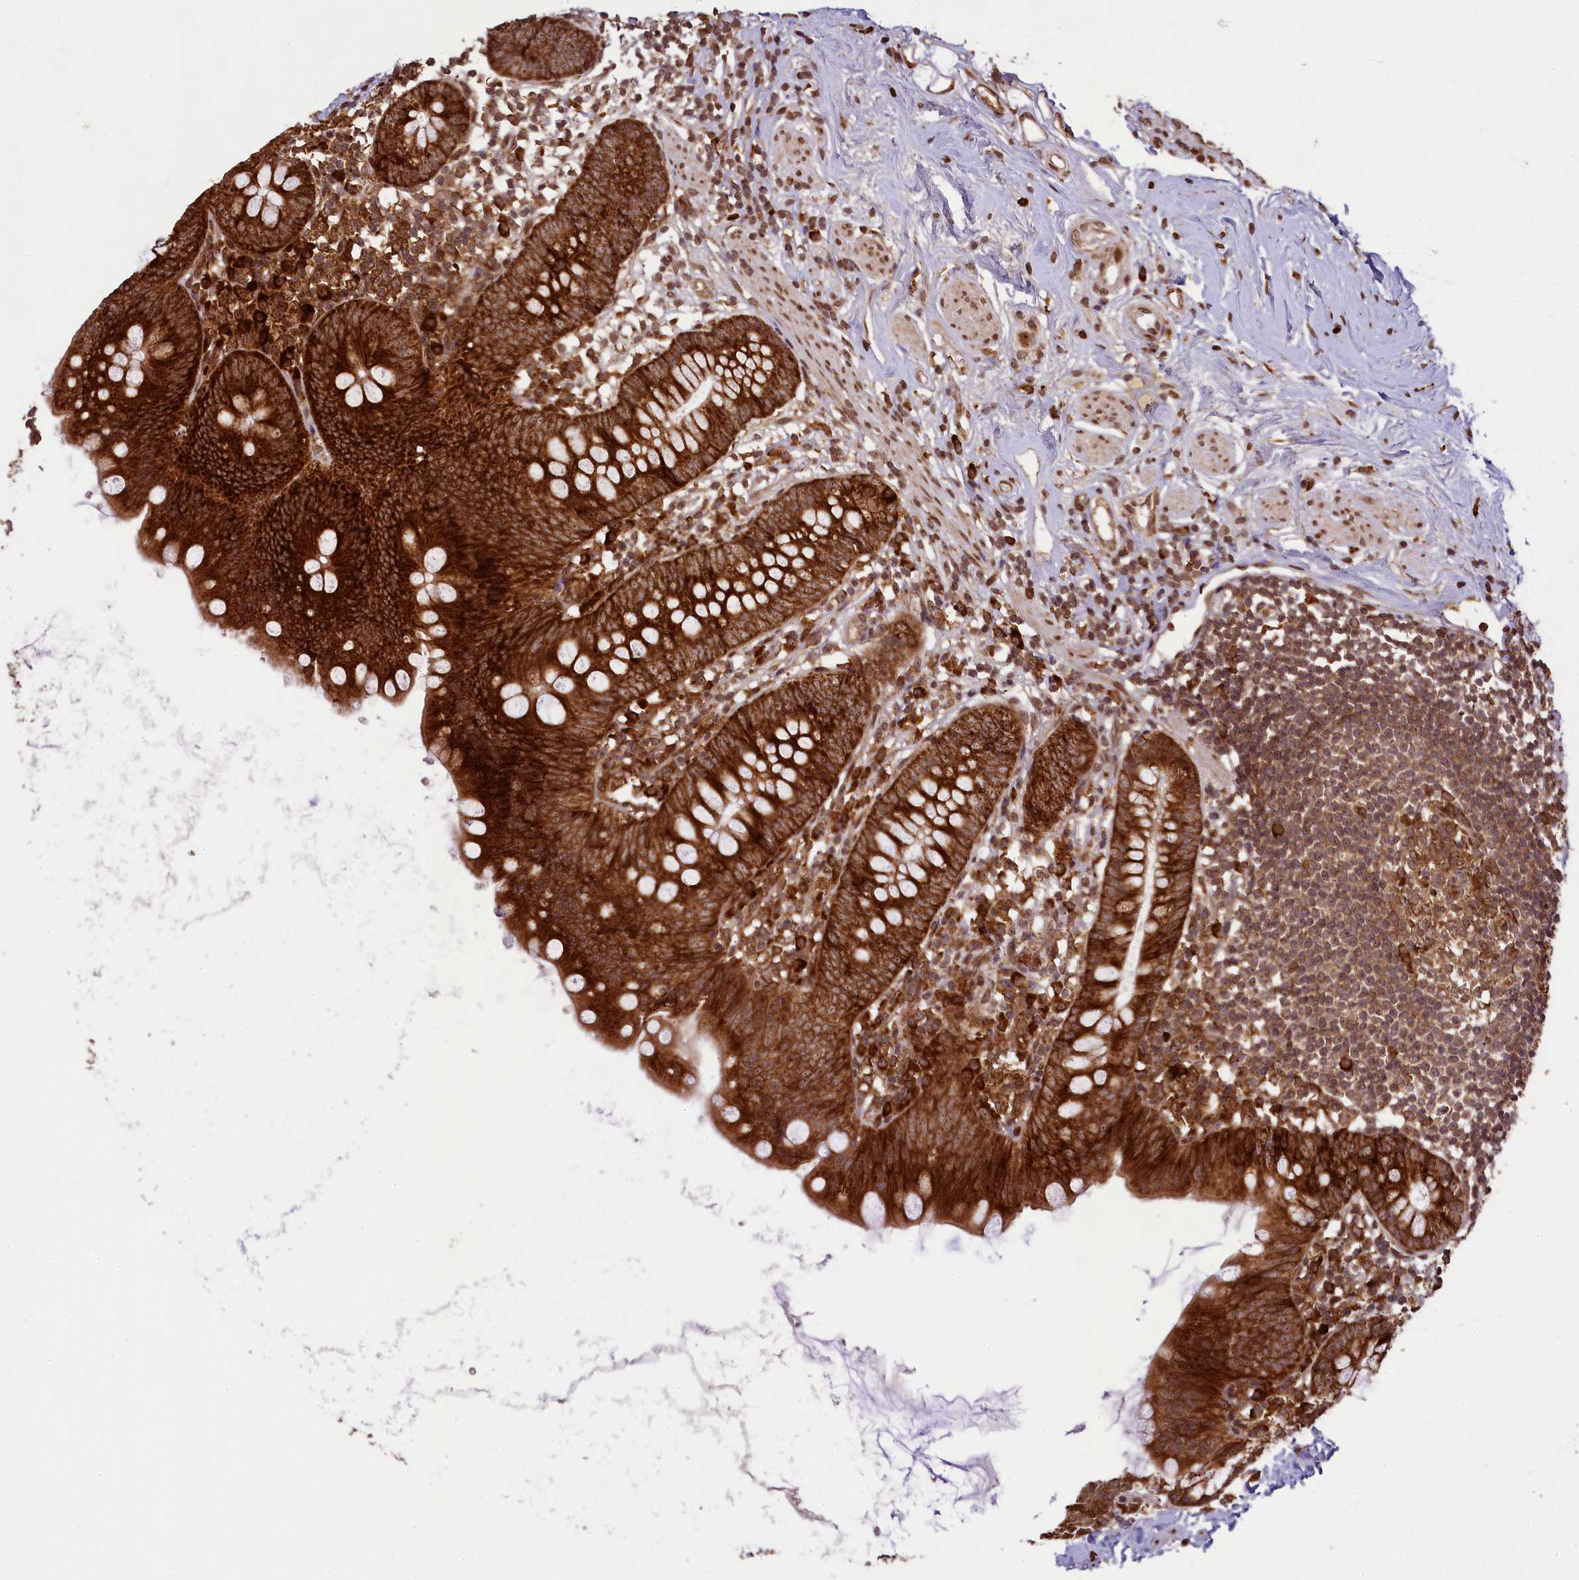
{"staining": {"intensity": "strong", "quantity": ">75%", "location": "cytoplasmic/membranous"}, "tissue": "appendix", "cell_type": "Glandular cells", "image_type": "normal", "snomed": [{"axis": "morphology", "description": "Normal tissue, NOS"}, {"axis": "topography", "description": "Appendix"}], "caption": "Appendix stained for a protein reveals strong cytoplasmic/membranous positivity in glandular cells.", "gene": "LARP4", "patient": {"sex": "female", "age": 62}}